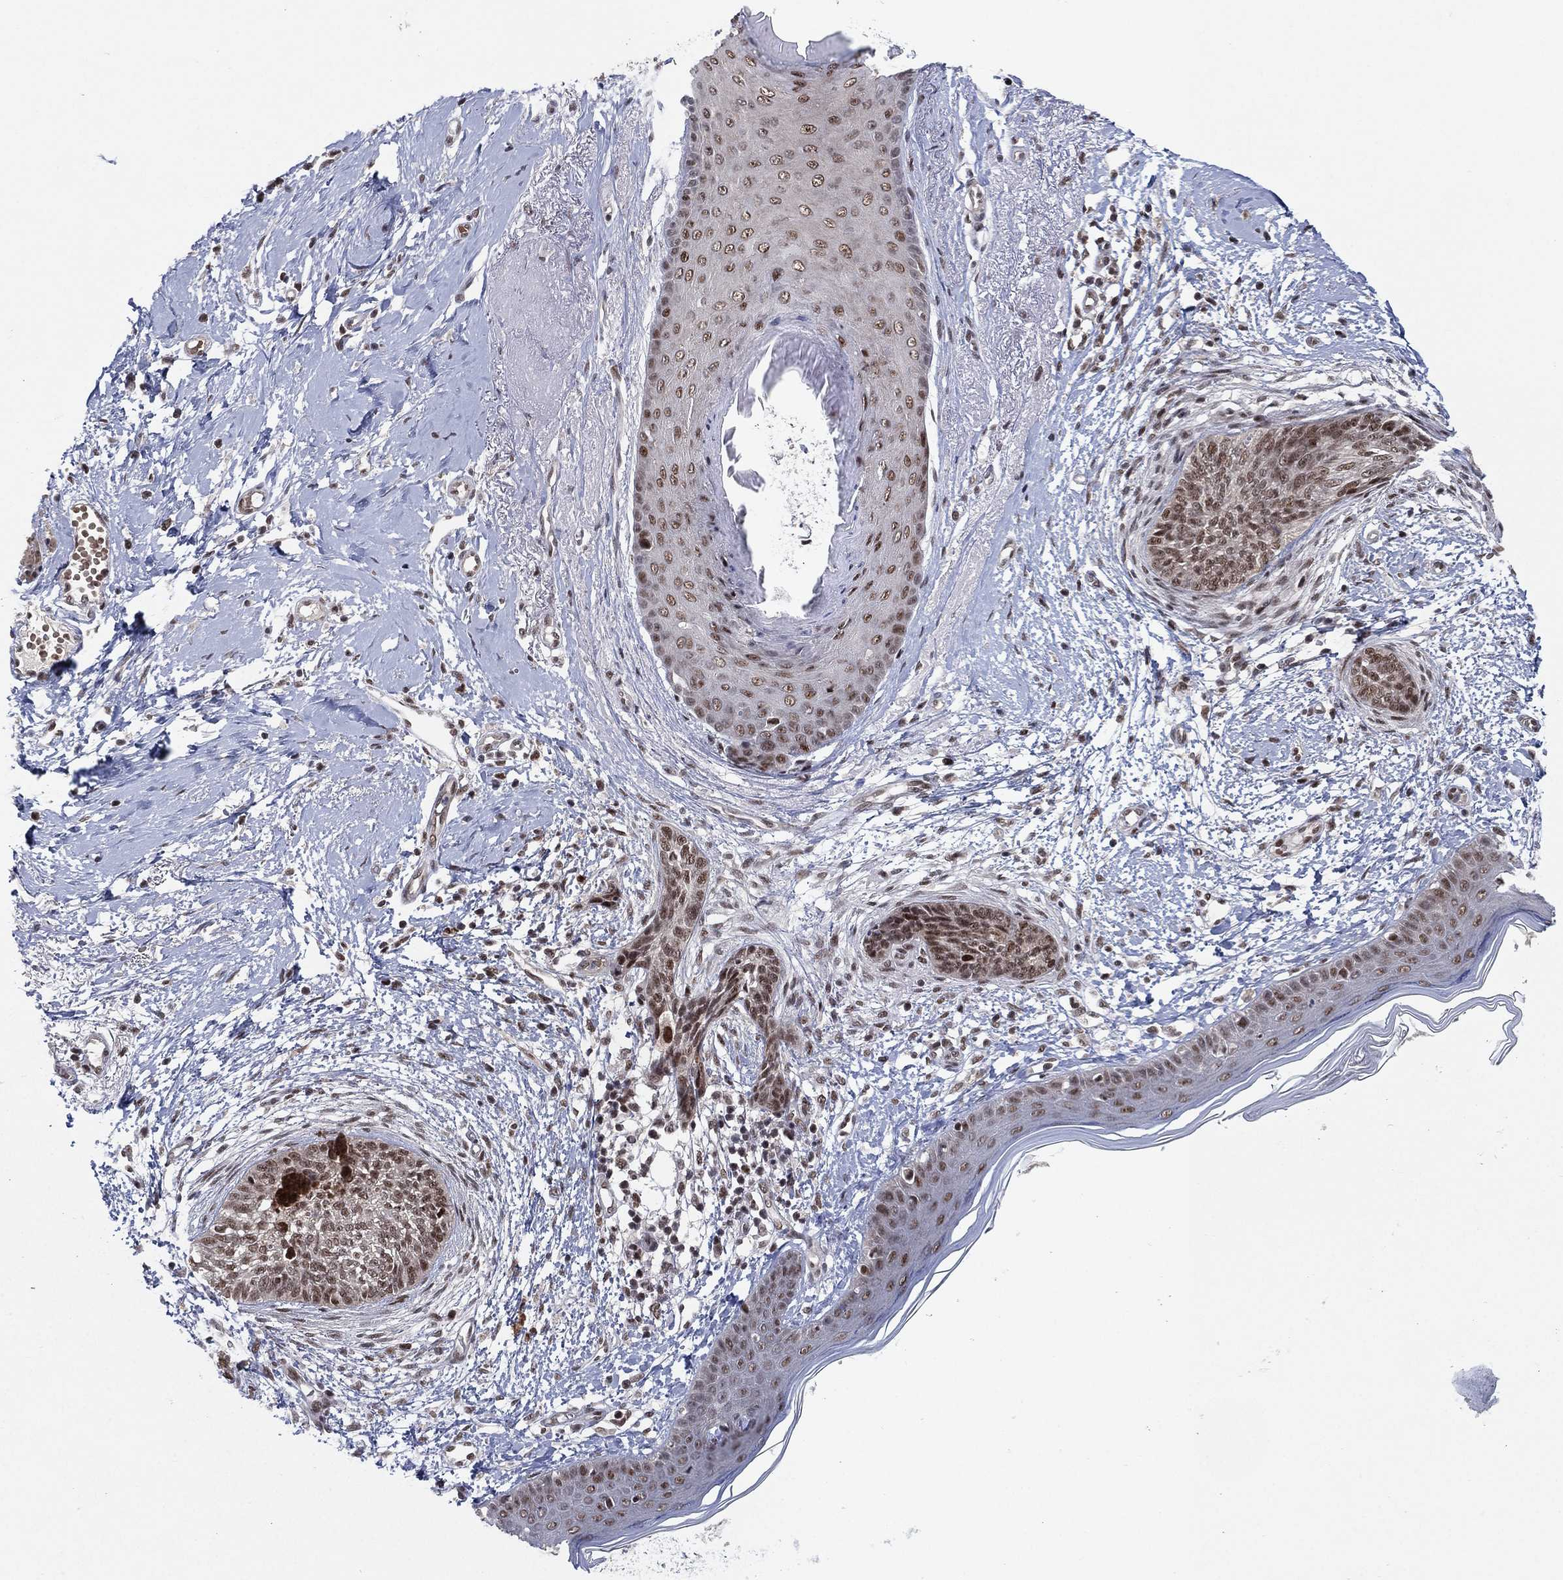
{"staining": {"intensity": "weak", "quantity": ">75%", "location": "nuclear"}, "tissue": "skin cancer", "cell_type": "Tumor cells", "image_type": "cancer", "snomed": [{"axis": "morphology", "description": "Normal tissue, NOS"}, {"axis": "morphology", "description": "Basal cell carcinoma"}, {"axis": "topography", "description": "Skin"}], "caption": "There is low levels of weak nuclear expression in tumor cells of skin cancer (basal cell carcinoma), as demonstrated by immunohistochemical staining (brown color).", "gene": "DGCR8", "patient": {"sex": "male", "age": 84}}